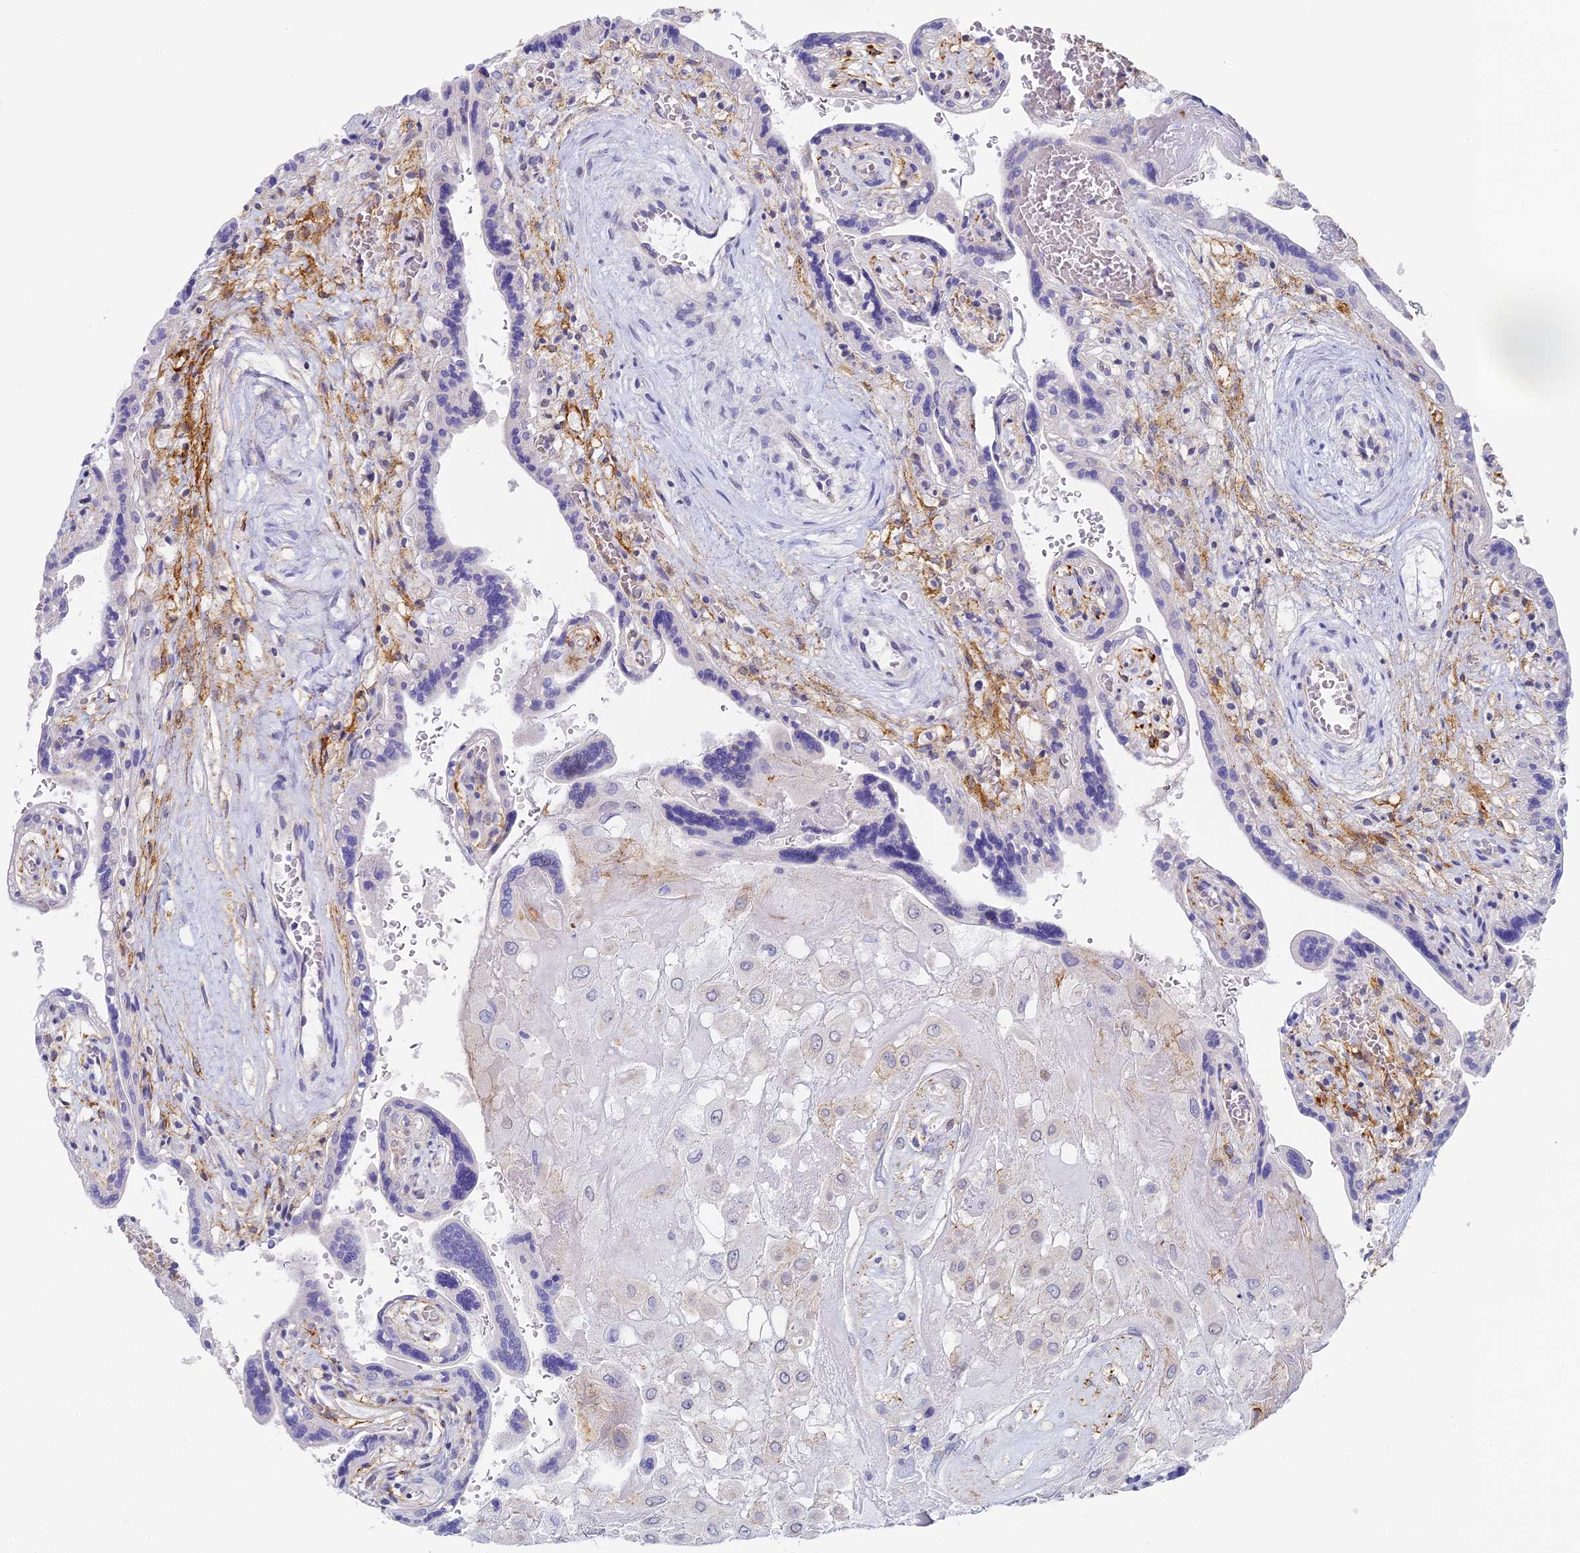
{"staining": {"intensity": "negative", "quantity": "none", "location": "none"}, "tissue": "placenta", "cell_type": "Decidual cells", "image_type": "normal", "snomed": [{"axis": "morphology", "description": "Normal tissue, NOS"}, {"axis": "topography", "description": "Placenta"}], "caption": "Immunohistochemistry image of normal placenta: placenta stained with DAB reveals no significant protein positivity in decidual cells.", "gene": "GJA1", "patient": {"sex": "female", "age": 37}}